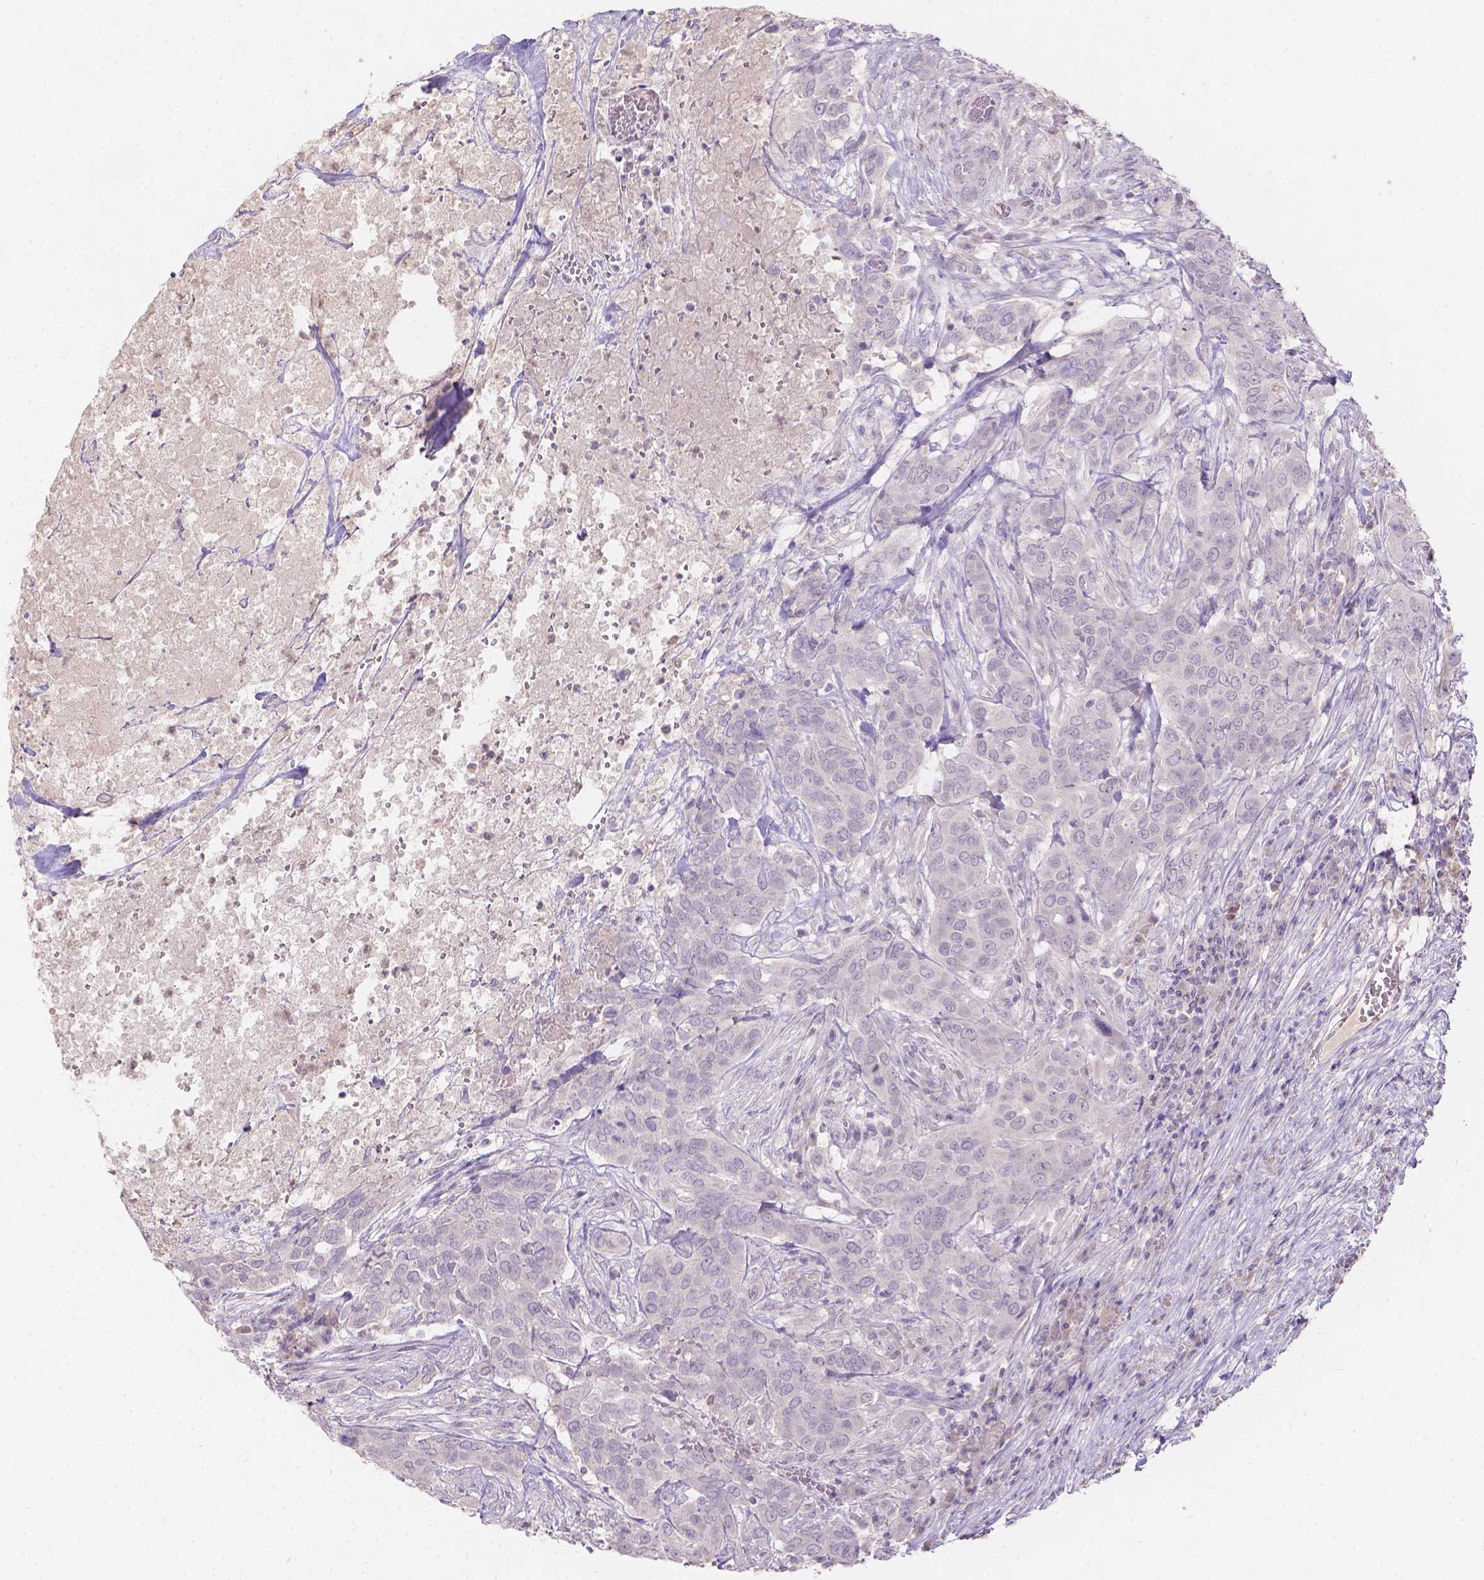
{"staining": {"intensity": "negative", "quantity": "none", "location": "none"}, "tissue": "urothelial cancer", "cell_type": "Tumor cells", "image_type": "cancer", "snomed": [{"axis": "morphology", "description": "Urothelial carcinoma, NOS"}, {"axis": "morphology", "description": "Urothelial carcinoma, High grade"}, {"axis": "topography", "description": "Urinary bladder"}], "caption": "A photomicrograph of urothelial cancer stained for a protein exhibits no brown staining in tumor cells.", "gene": "DCAF4L1", "patient": {"sex": "male", "age": 63}}